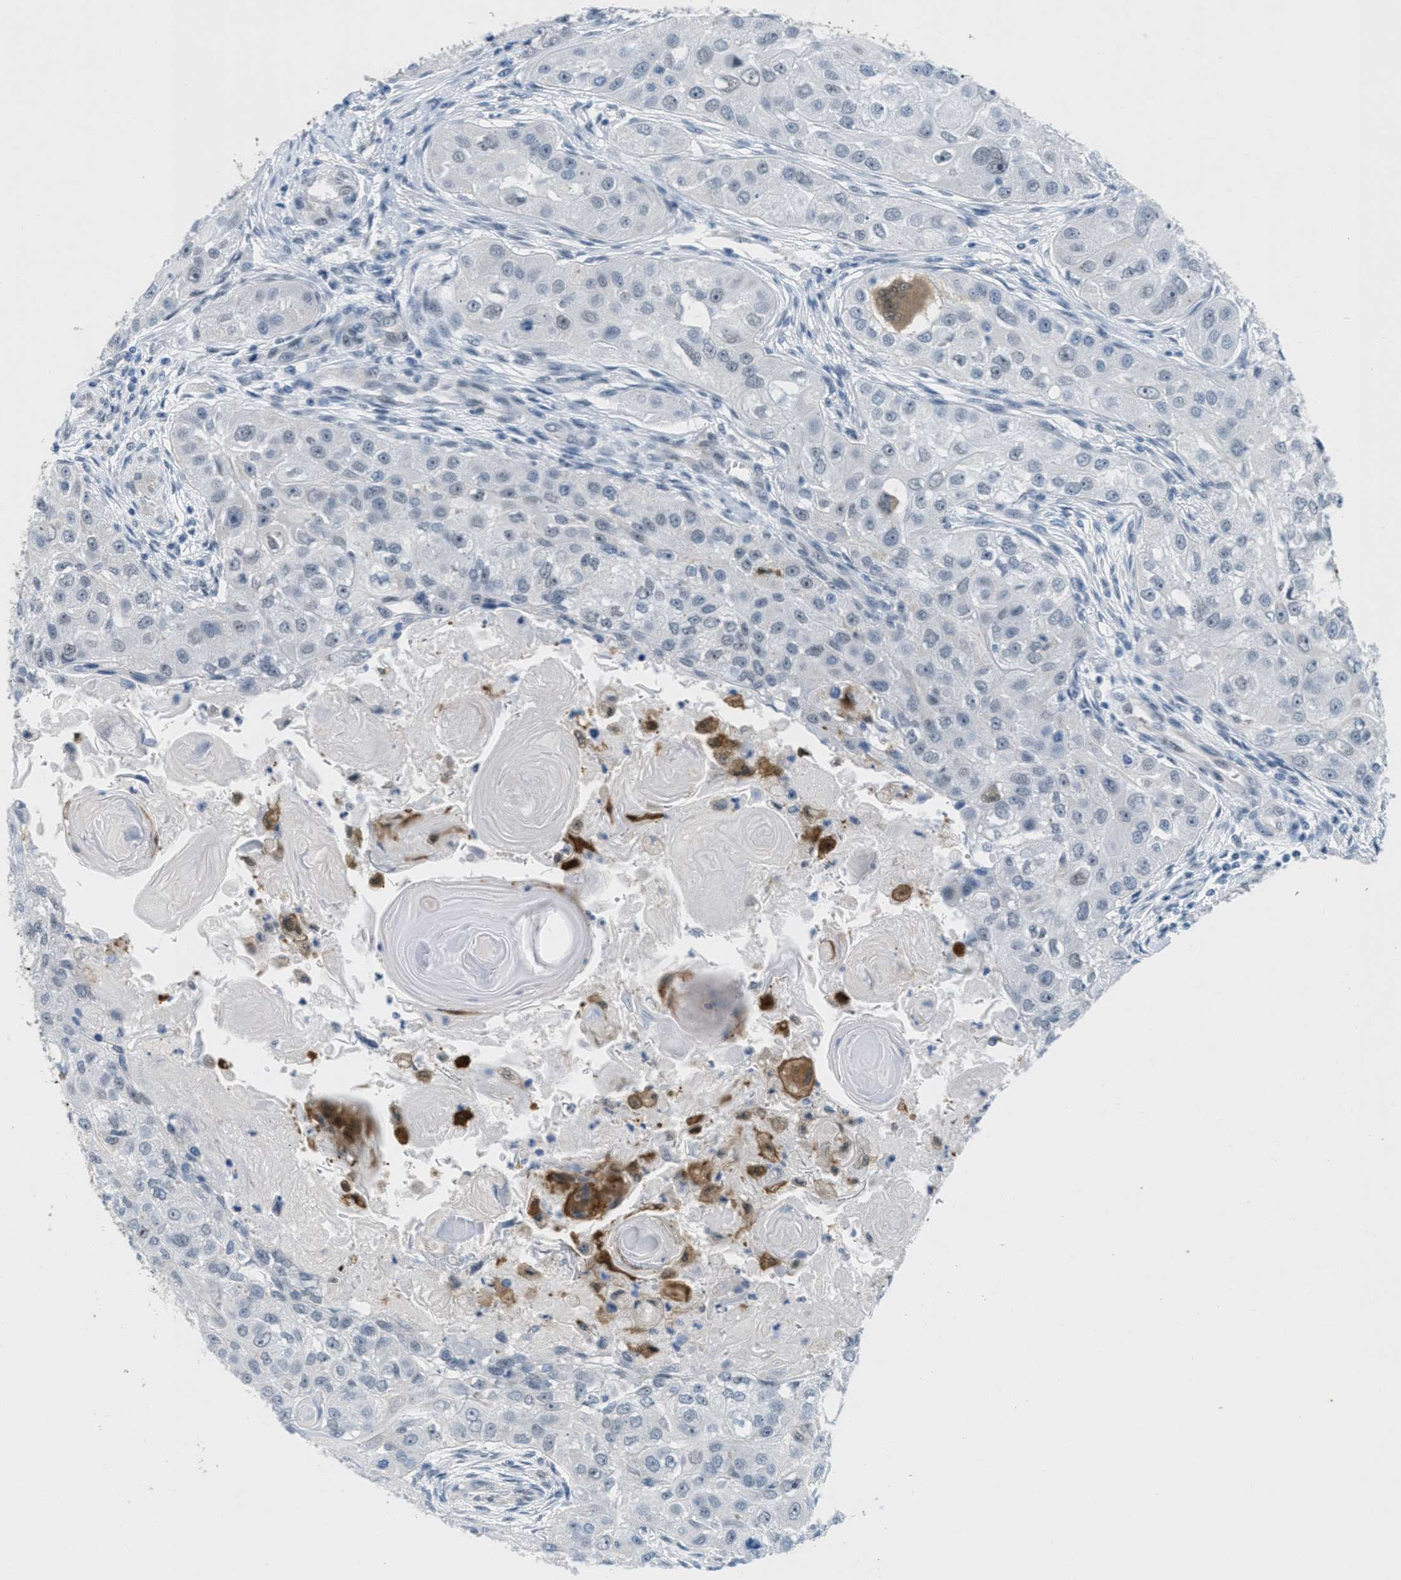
{"staining": {"intensity": "negative", "quantity": "none", "location": "none"}, "tissue": "head and neck cancer", "cell_type": "Tumor cells", "image_type": "cancer", "snomed": [{"axis": "morphology", "description": "Normal tissue, NOS"}, {"axis": "morphology", "description": "Squamous cell carcinoma, NOS"}, {"axis": "topography", "description": "Skeletal muscle"}, {"axis": "topography", "description": "Head-Neck"}], "caption": "Head and neck cancer stained for a protein using immunohistochemistry (IHC) demonstrates no expression tumor cells.", "gene": "HS3ST2", "patient": {"sex": "male", "age": 51}}